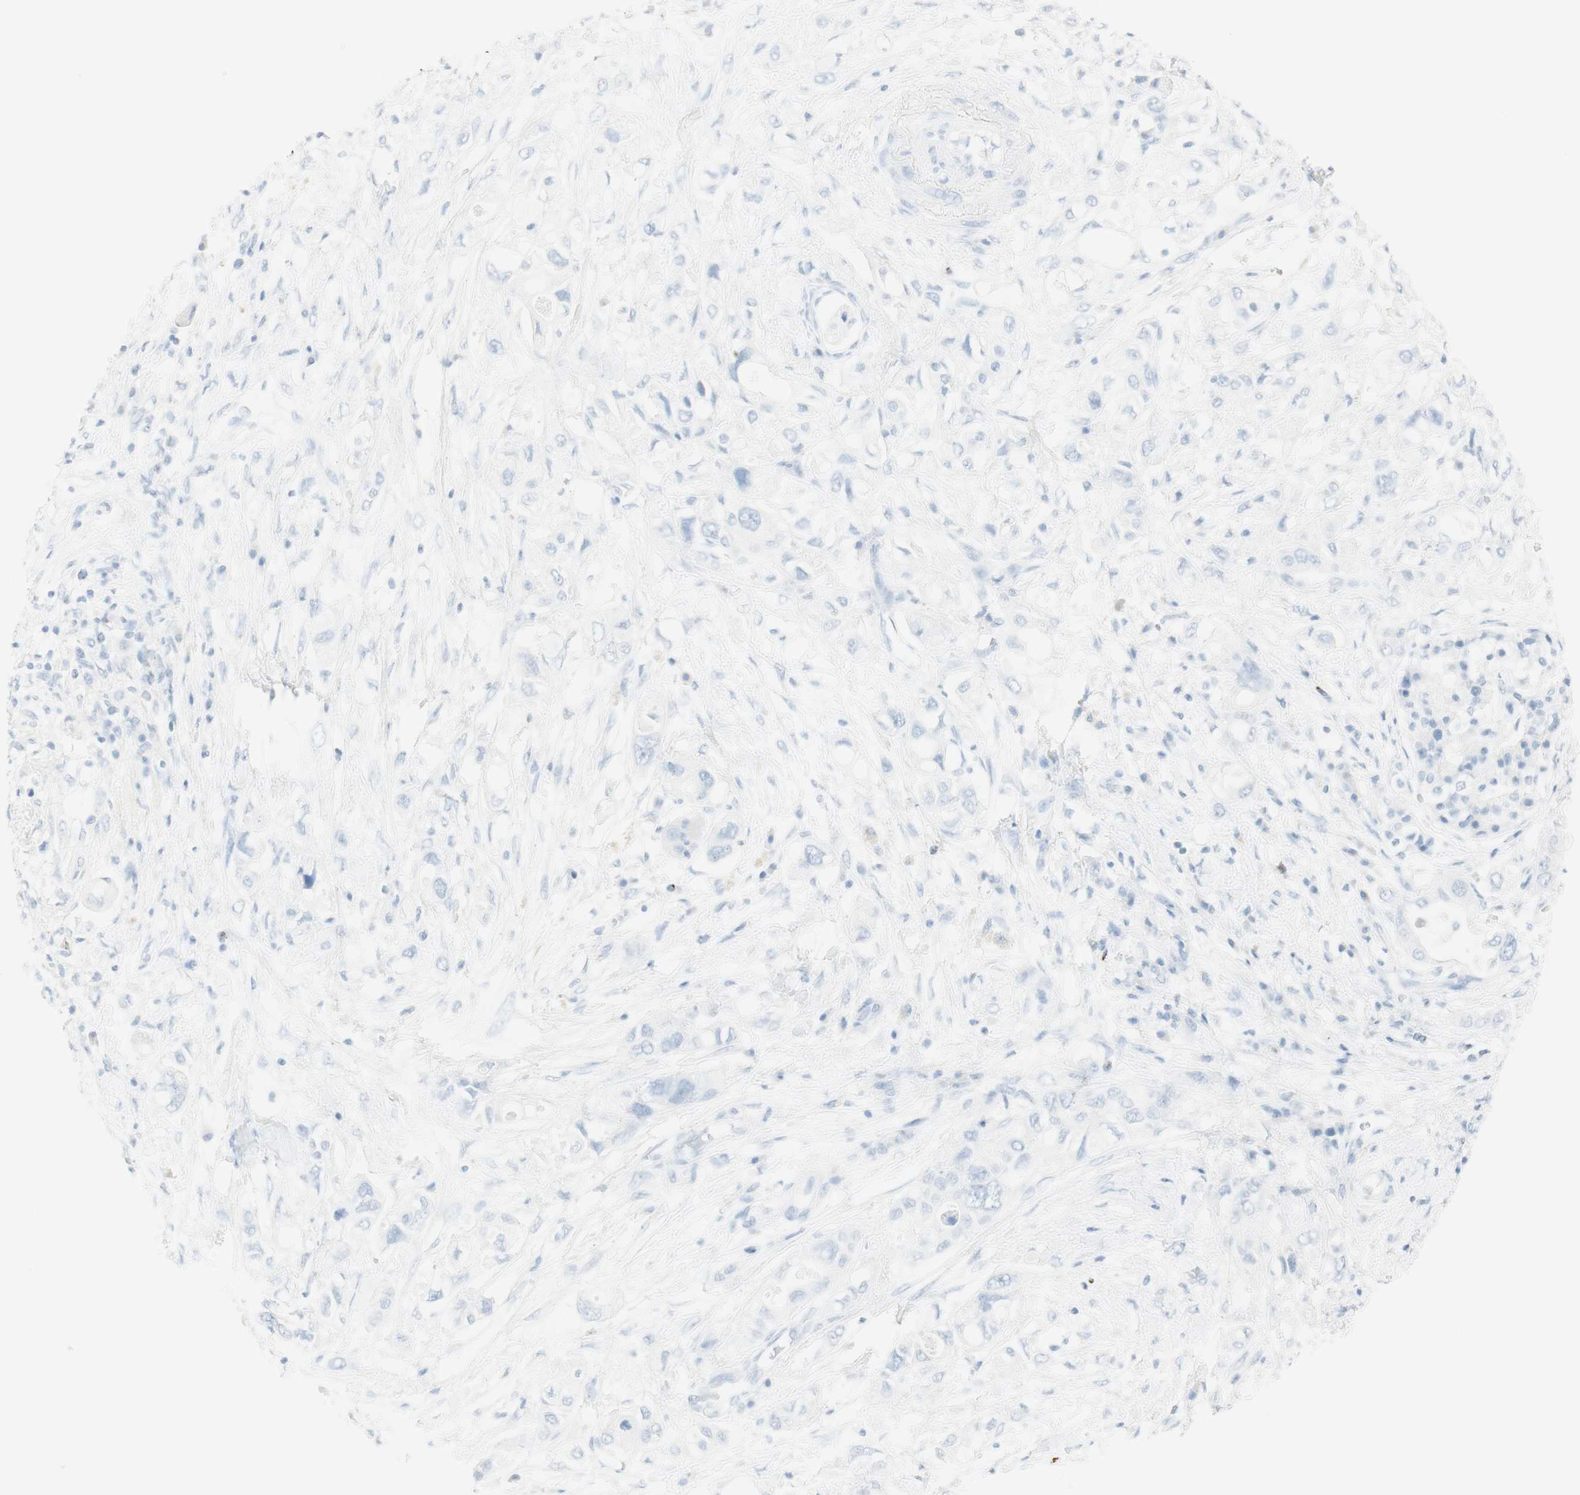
{"staining": {"intensity": "negative", "quantity": "none", "location": "none"}, "tissue": "pancreatic cancer", "cell_type": "Tumor cells", "image_type": "cancer", "snomed": [{"axis": "morphology", "description": "Adenocarcinoma, NOS"}, {"axis": "topography", "description": "Pancreas"}], "caption": "Protein analysis of pancreatic cancer (adenocarcinoma) displays no significant expression in tumor cells.", "gene": "NAPSA", "patient": {"sex": "female", "age": 56}}